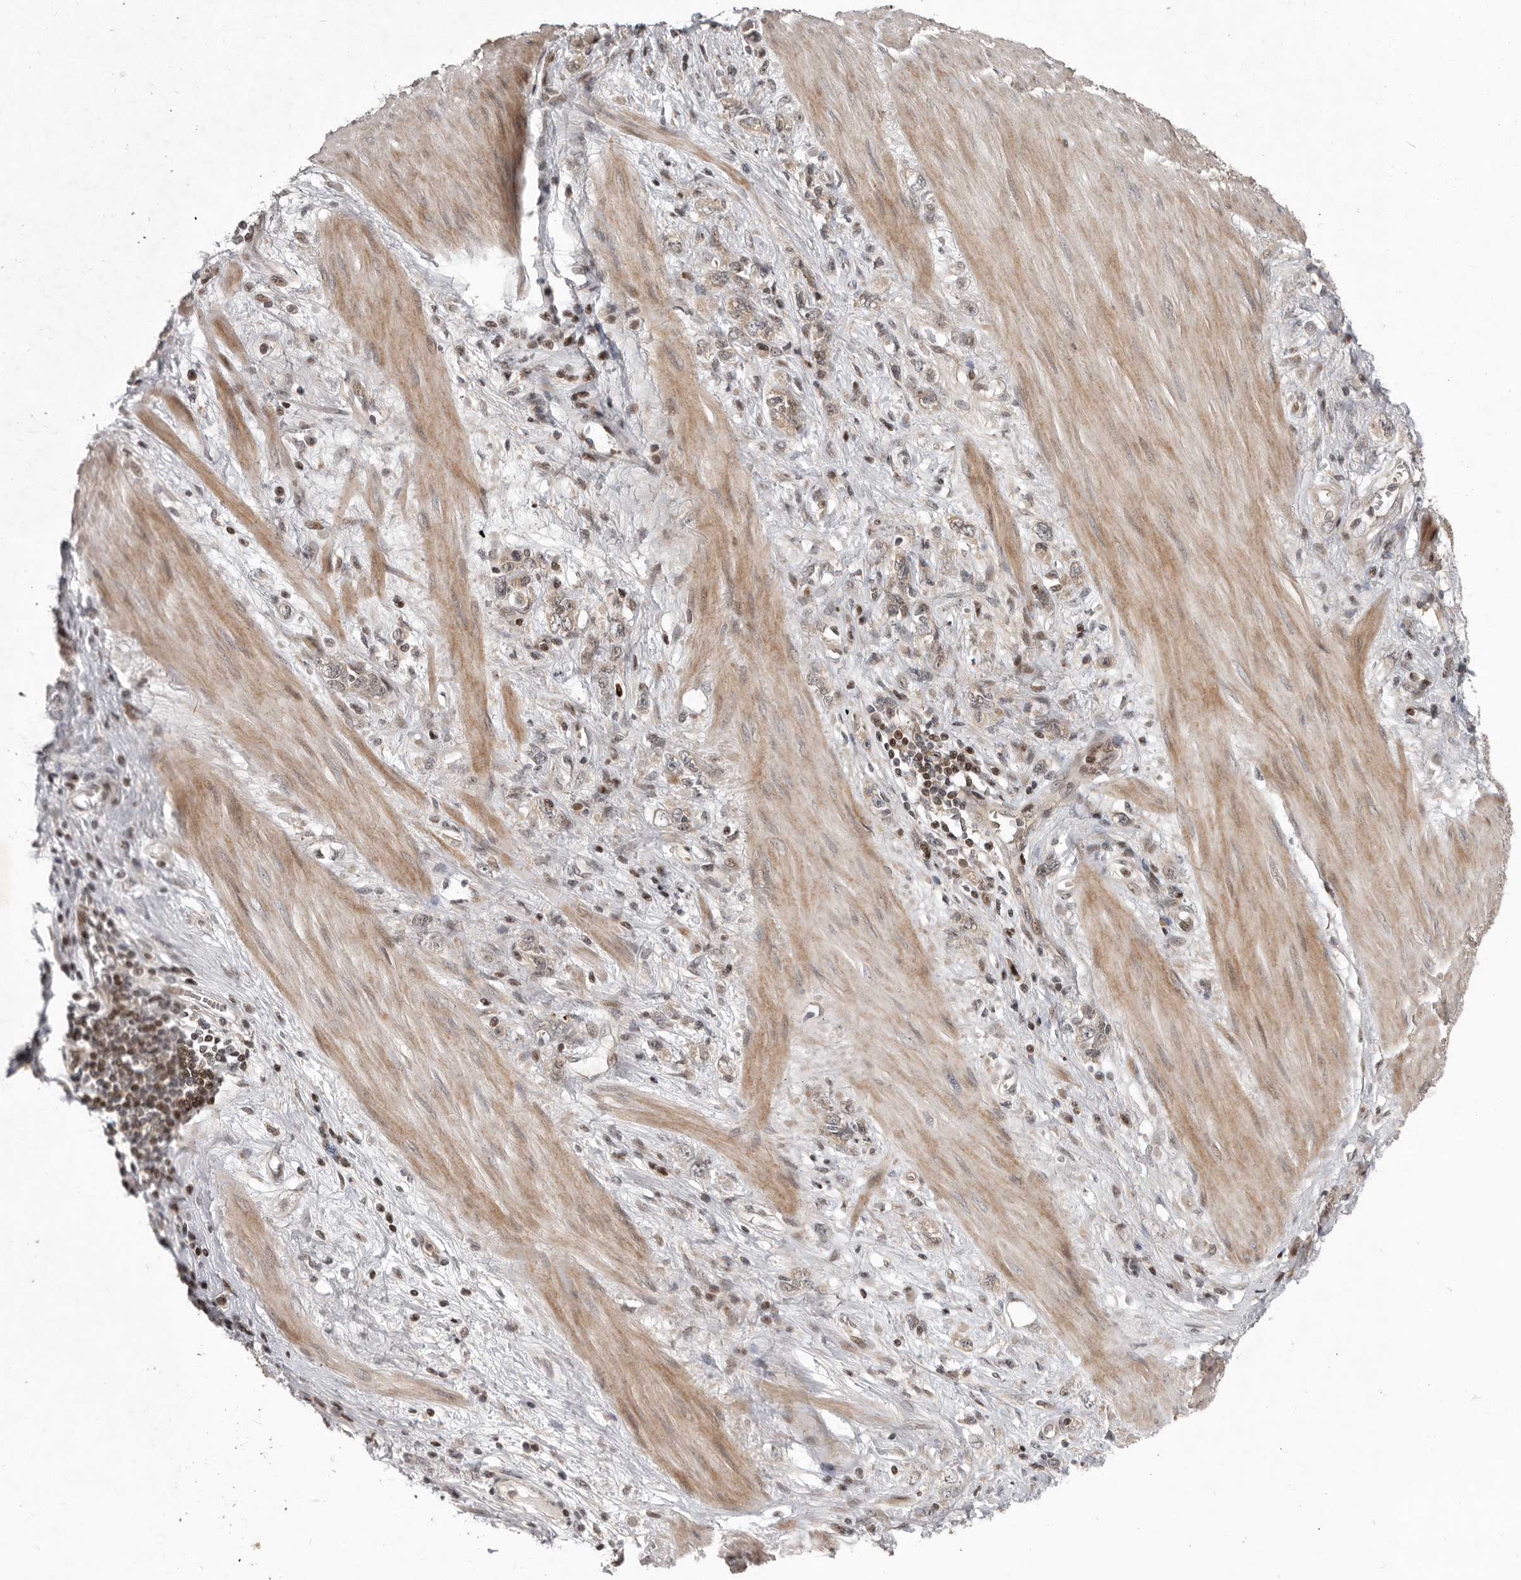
{"staining": {"intensity": "weak", "quantity": ">75%", "location": "cytoplasmic/membranous"}, "tissue": "stomach cancer", "cell_type": "Tumor cells", "image_type": "cancer", "snomed": [{"axis": "morphology", "description": "Adenocarcinoma, NOS"}, {"axis": "topography", "description": "Stomach"}], "caption": "Protein expression analysis of stomach adenocarcinoma displays weak cytoplasmic/membranous expression in approximately >75% of tumor cells.", "gene": "RABIF", "patient": {"sex": "female", "age": 76}}